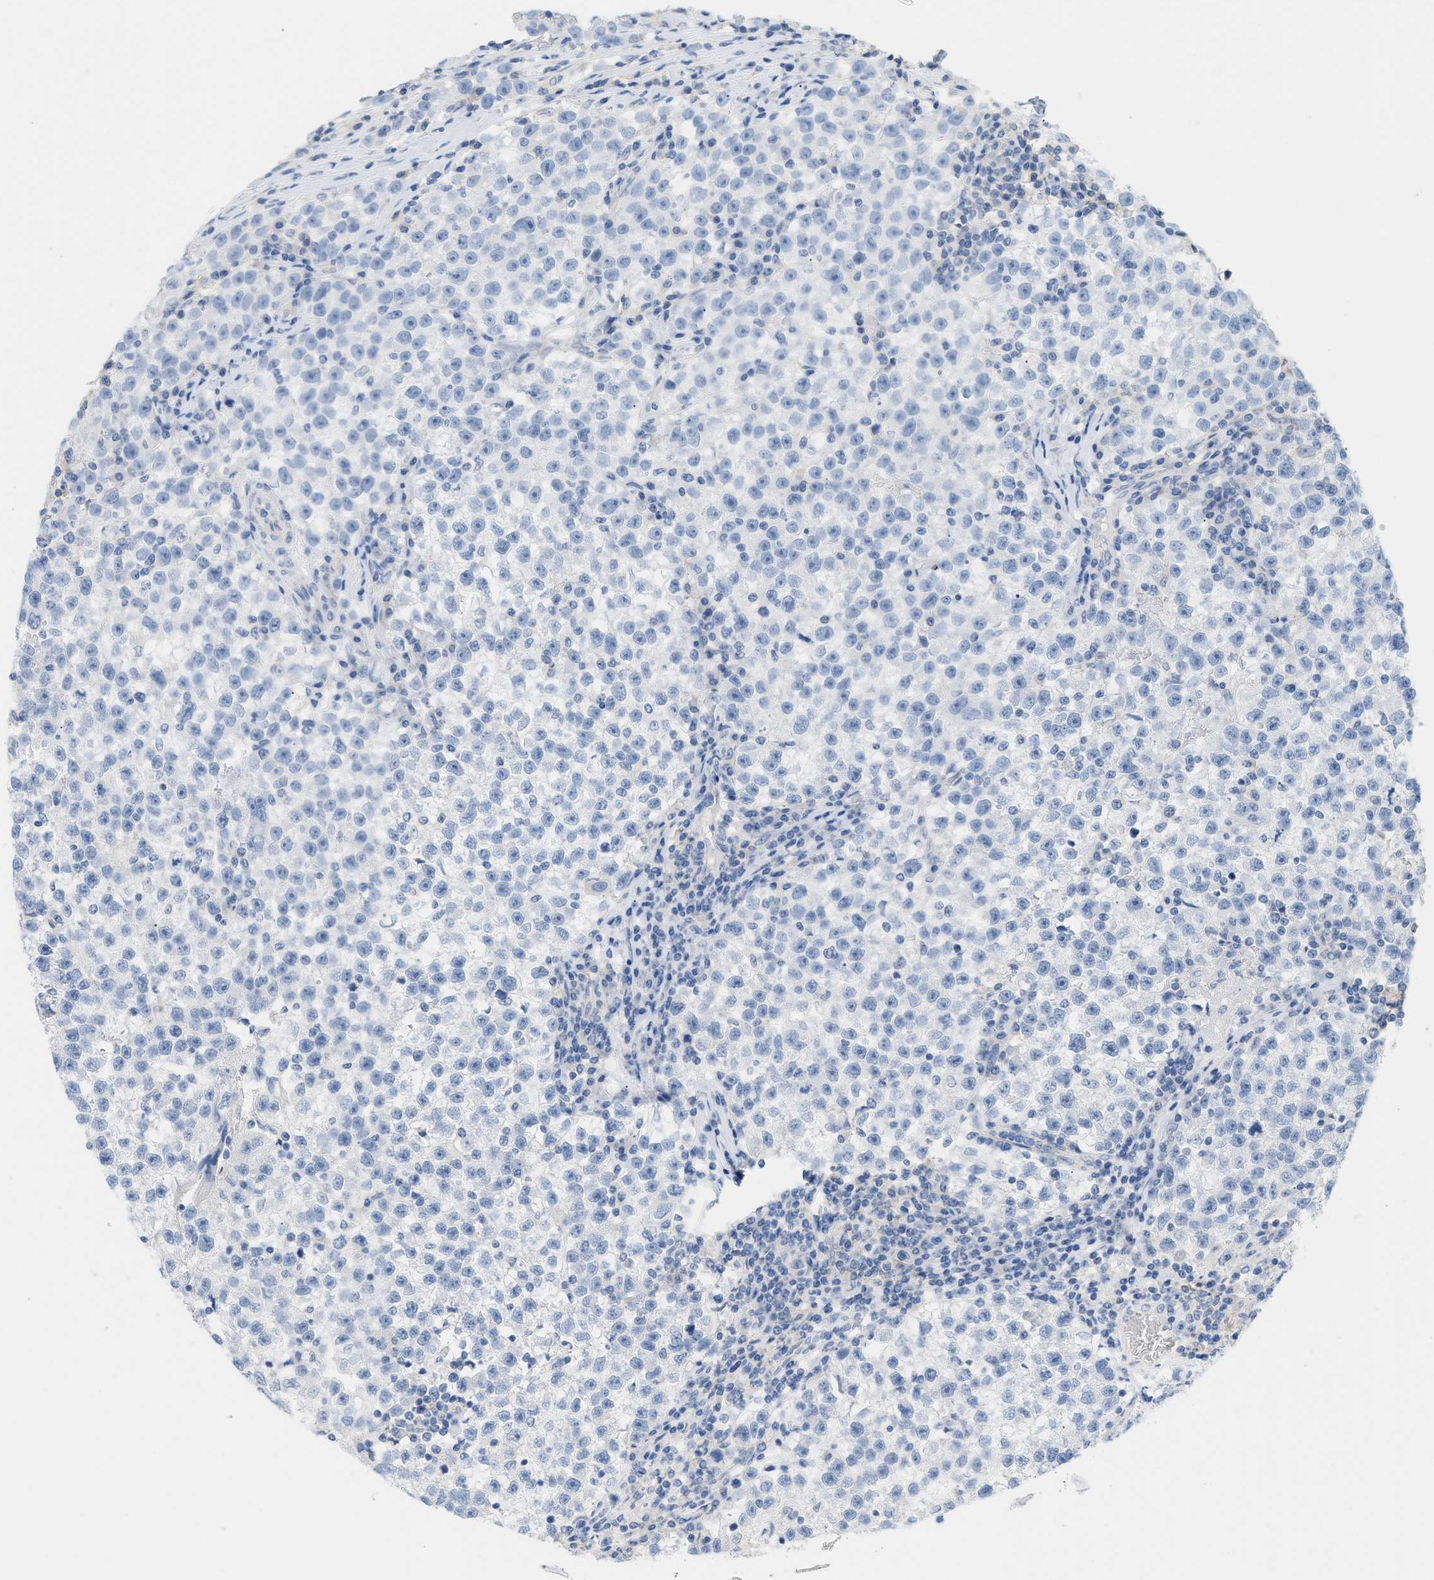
{"staining": {"intensity": "negative", "quantity": "none", "location": "none"}, "tissue": "testis cancer", "cell_type": "Tumor cells", "image_type": "cancer", "snomed": [{"axis": "morphology", "description": "Seminoma, NOS"}, {"axis": "topography", "description": "Testis"}], "caption": "This is a micrograph of immunohistochemistry staining of testis cancer, which shows no expression in tumor cells.", "gene": "PAPPA", "patient": {"sex": "male", "age": 22}}